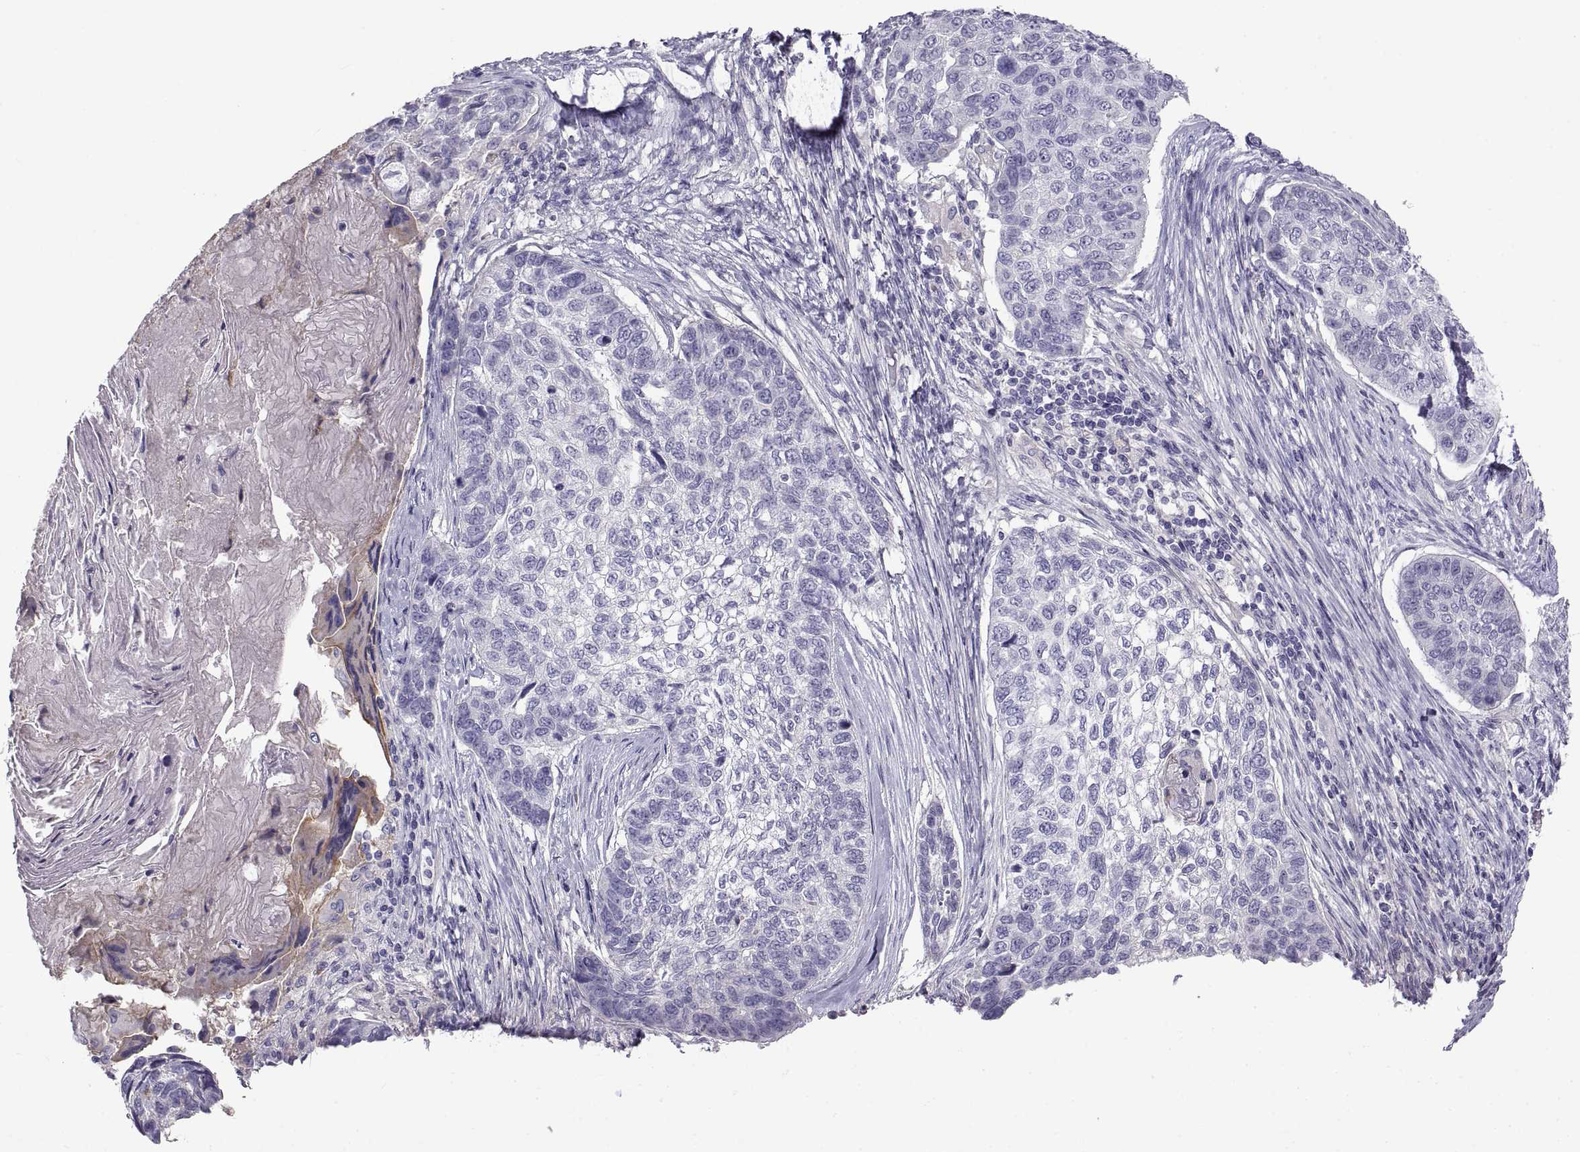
{"staining": {"intensity": "negative", "quantity": "none", "location": "none"}, "tissue": "lung cancer", "cell_type": "Tumor cells", "image_type": "cancer", "snomed": [{"axis": "morphology", "description": "Squamous cell carcinoma, NOS"}, {"axis": "topography", "description": "Lung"}], "caption": "Immunohistochemical staining of lung cancer (squamous cell carcinoma) reveals no significant positivity in tumor cells.", "gene": "CRYBB3", "patient": {"sex": "male", "age": 69}}